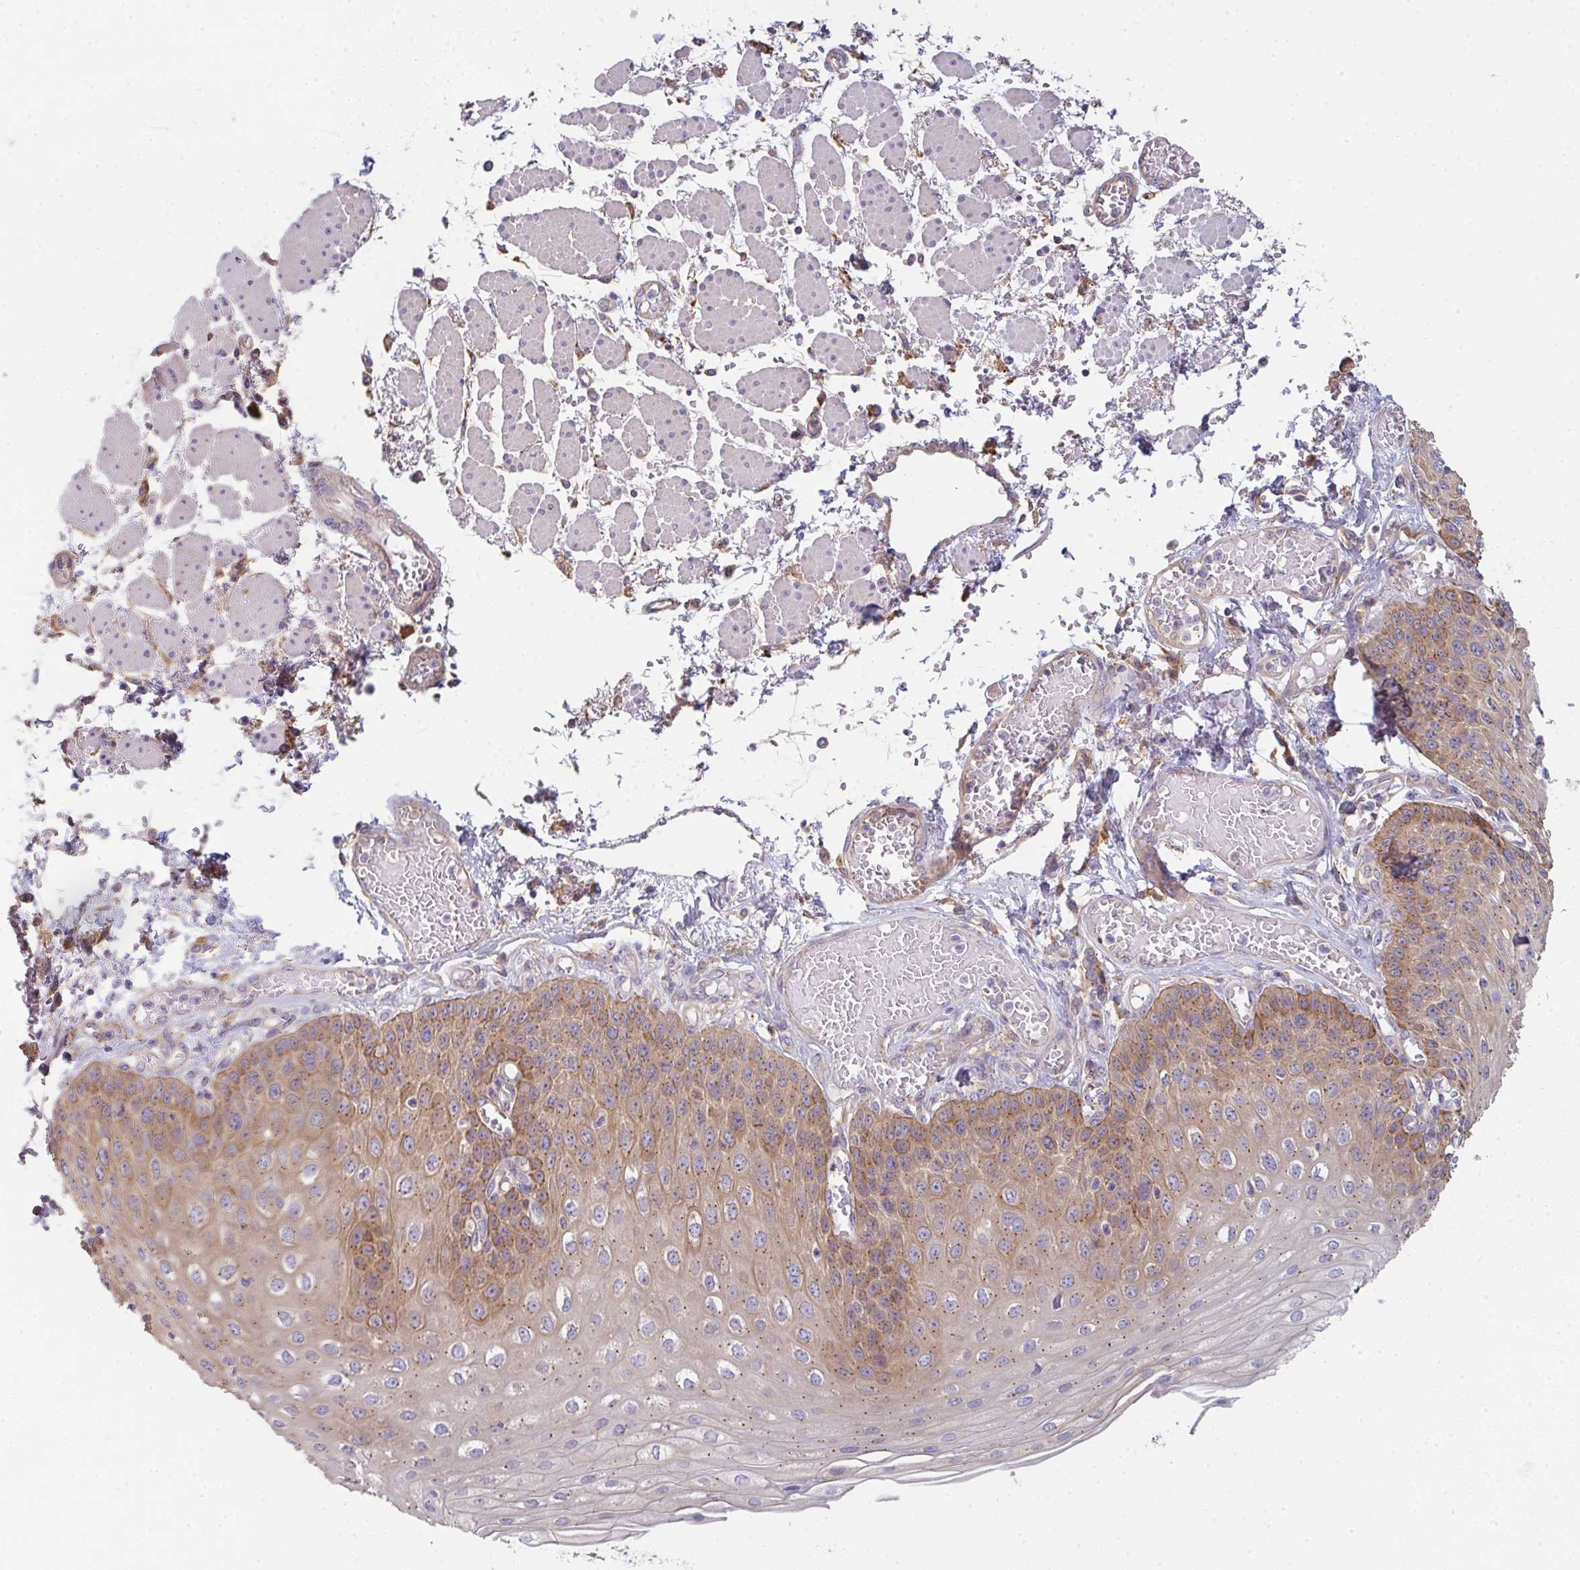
{"staining": {"intensity": "moderate", "quantity": "25%-75%", "location": "cytoplasmic/membranous"}, "tissue": "esophagus", "cell_type": "Squamous epithelial cells", "image_type": "normal", "snomed": [{"axis": "morphology", "description": "Normal tissue, NOS"}, {"axis": "morphology", "description": "Adenocarcinoma, NOS"}, {"axis": "topography", "description": "Esophagus"}], "caption": "This image demonstrates immunohistochemistry (IHC) staining of normal esophagus, with medium moderate cytoplasmic/membranous positivity in approximately 25%-75% of squamous epithelial cells.", "gene": "SNX5", "patient": {"sex": "male", "age": 81}}